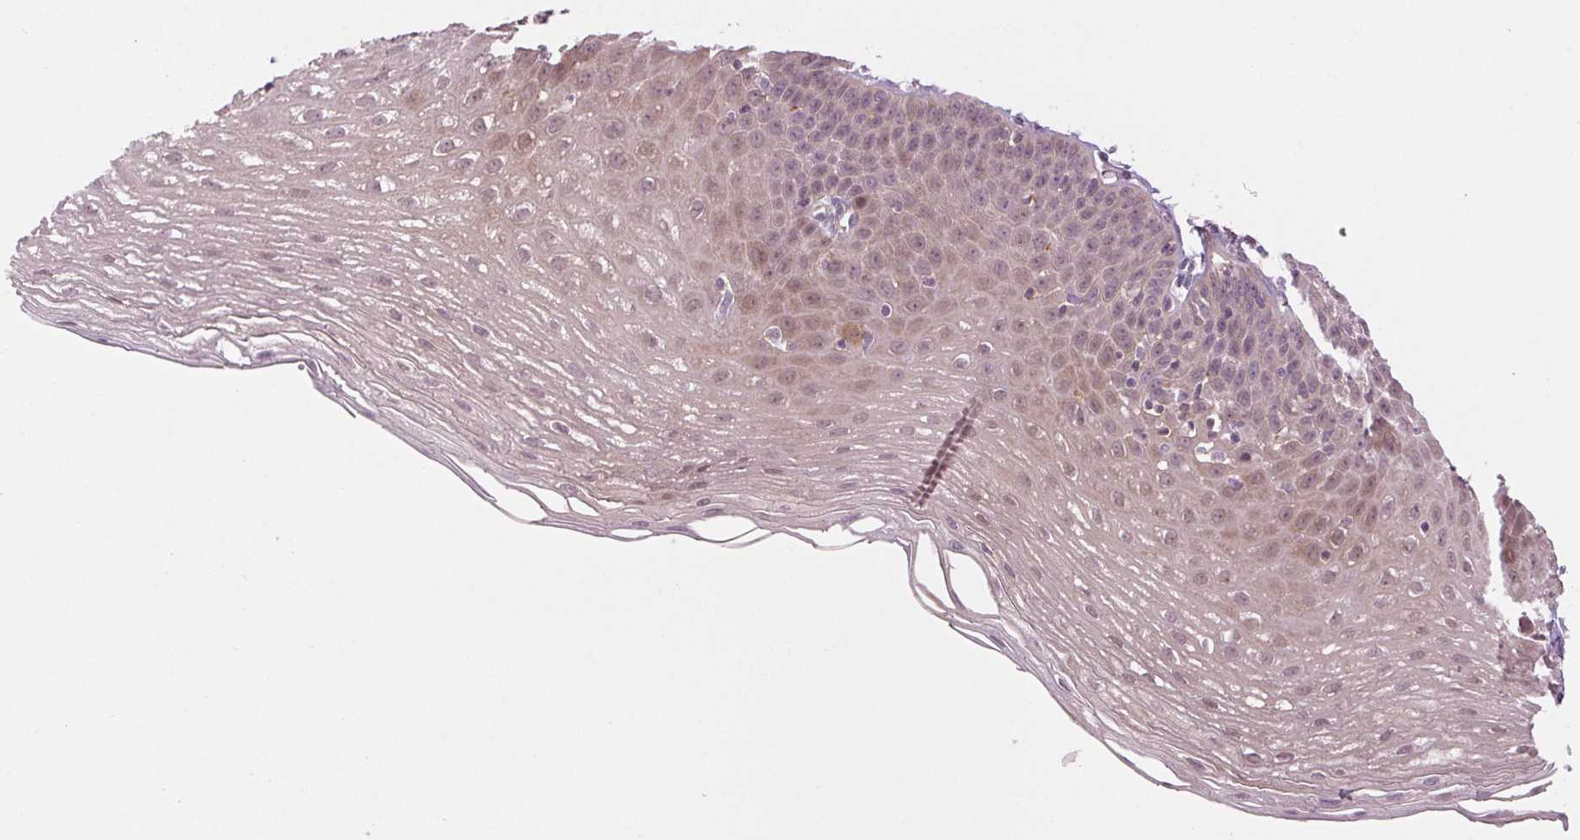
{"staining": {"intensity": "weak", "quantity": "<25%", "location": "cytoplasmic/membranous"}, "tissue": "esophagus", "cell_type": "Squamous epithelial cells", "image_type": "normal", "snomed": [{"axis": "morphology", "description": "Normal tissue, NOS"}, {"axis": "topography", "description": "Esophagus"}], "caption": "Immunohistochemistry of normal esophagus displays no staining in squamous epithelial cells.", "gene": "HHLA2", "patient": {"sex": "female", "age": 81}}